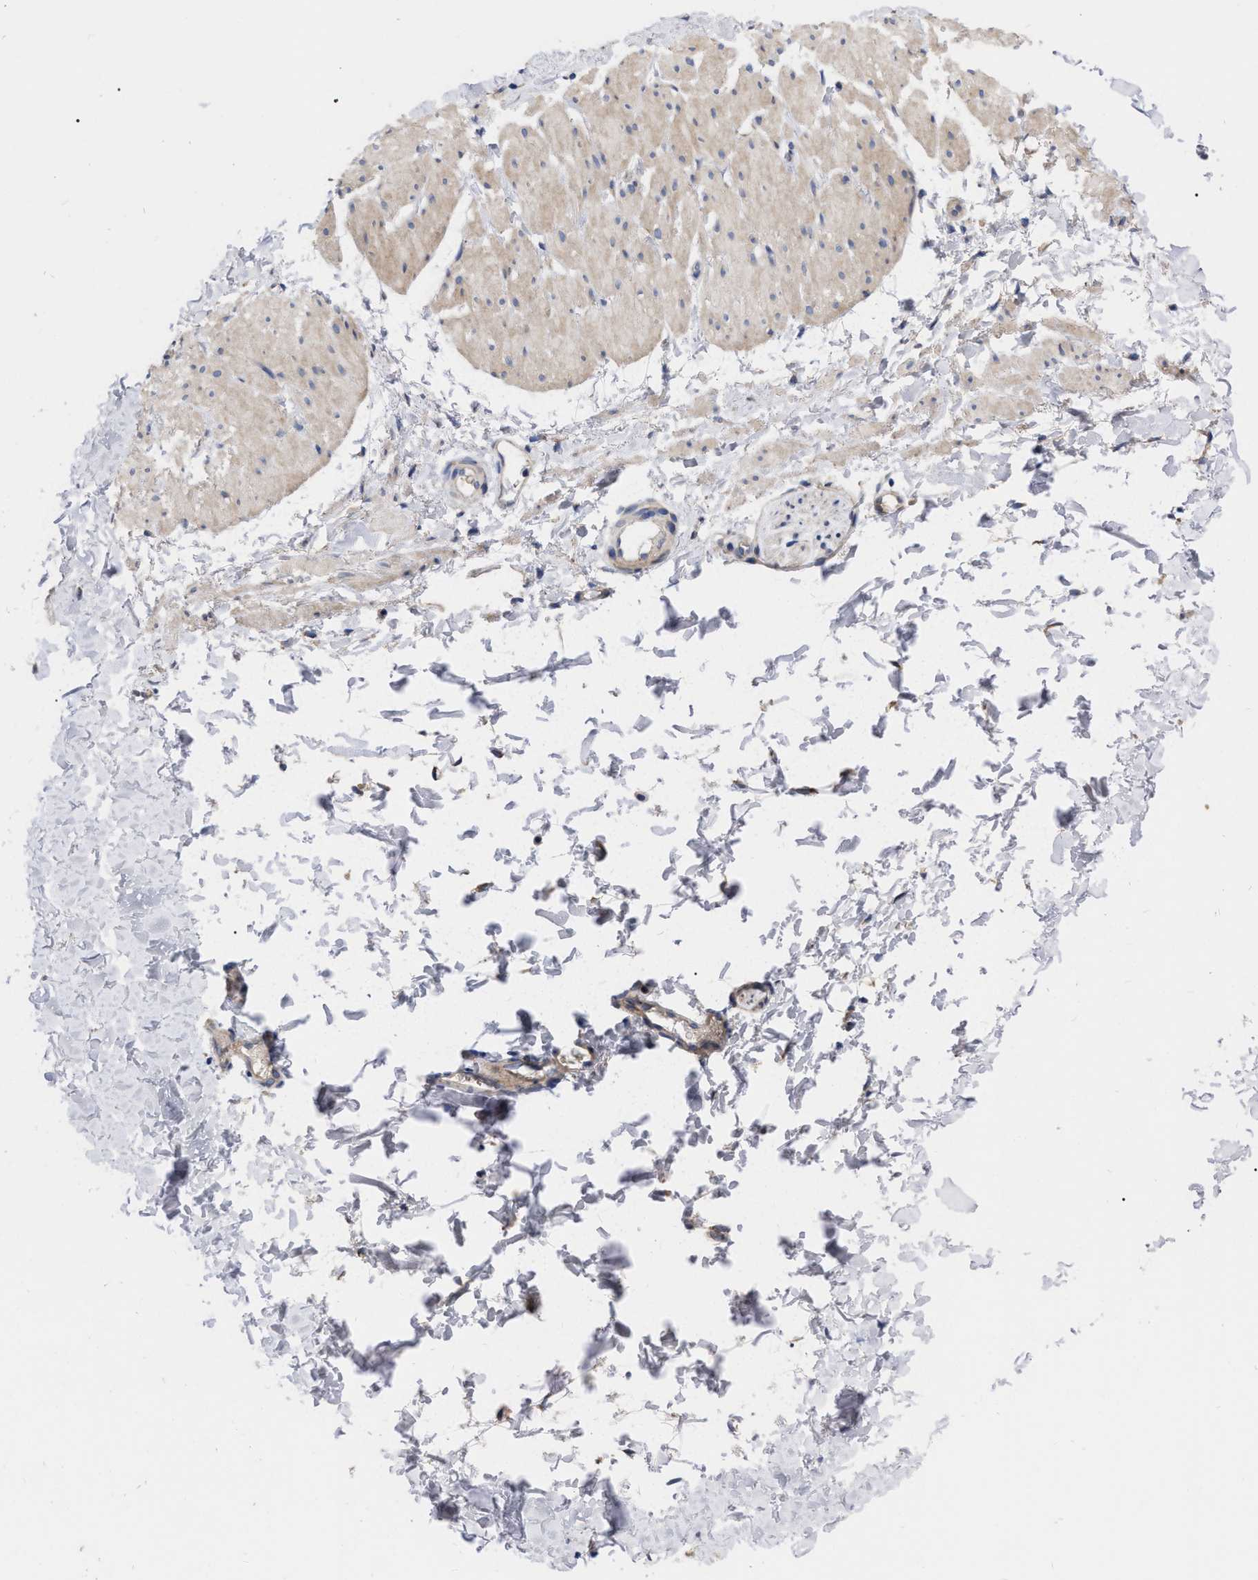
{"staining": {"intensity": "weak", "quantity": "<25%", "location": "cytoplasmic/membranous"}, "tissue": "smooth muscle", "cell_type": "Smooth muscle cells", "image_type": "normal", "snomed": [{"axis": "morphology", "description": "Normal tissue, NOS"}, {"axis": "topography", "description": "Smooth muscle"}], "caption": "Smooth muscle cells show no significant protein staining in unremarkable smooth muscle. (Stains: DAB (3,3'-diaminobenzidine) immunohistochemistry with hematoxylin counter stain, Microscopy: brightfield microscopy at high magnification).", "gene": "MLST8", "patient": {"sex": "male", "age": 16}}